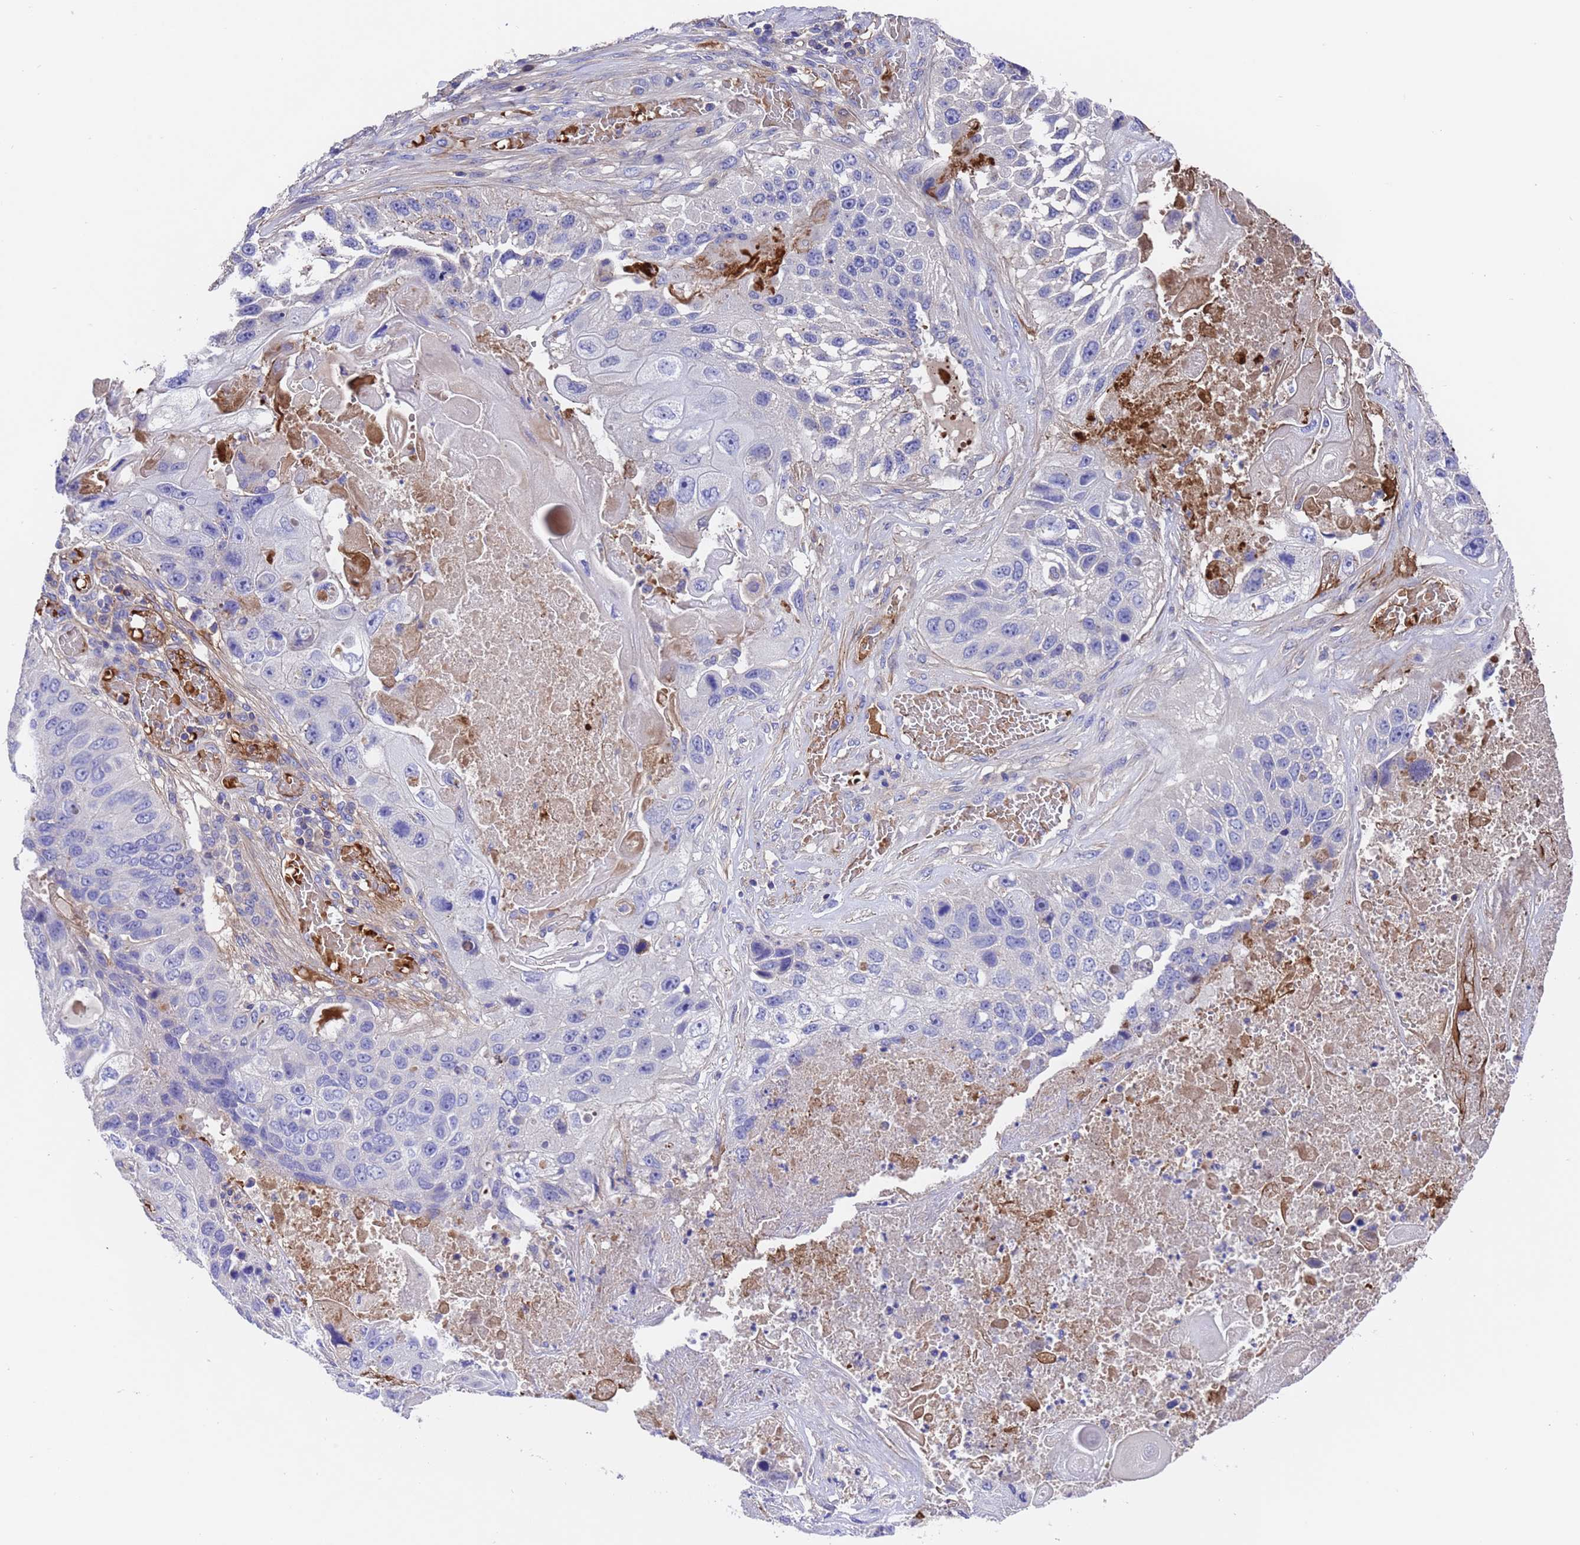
{"staining": {"intensity": "negative", "quantity": "none", "location": "none"}, "tissue": "lung cancer", "cell_type": "Tumor cells", "image_type": "cancer", "snomed": [{"axis": "morphology", "description": "Squamous cell carcinoma, NOS"}, {"axis": "topography", "description": "Lung"}], "caption": "Protein analysis of squamous cell carcinoma (lung) exhibits no significant expression in tumor cells. (DAB (3,3'-diaminobenzidine) immunohistochemistry (IHC), high magnification).", "gene": "ELP6", "patient": {"sex": "male", "age": 61}}